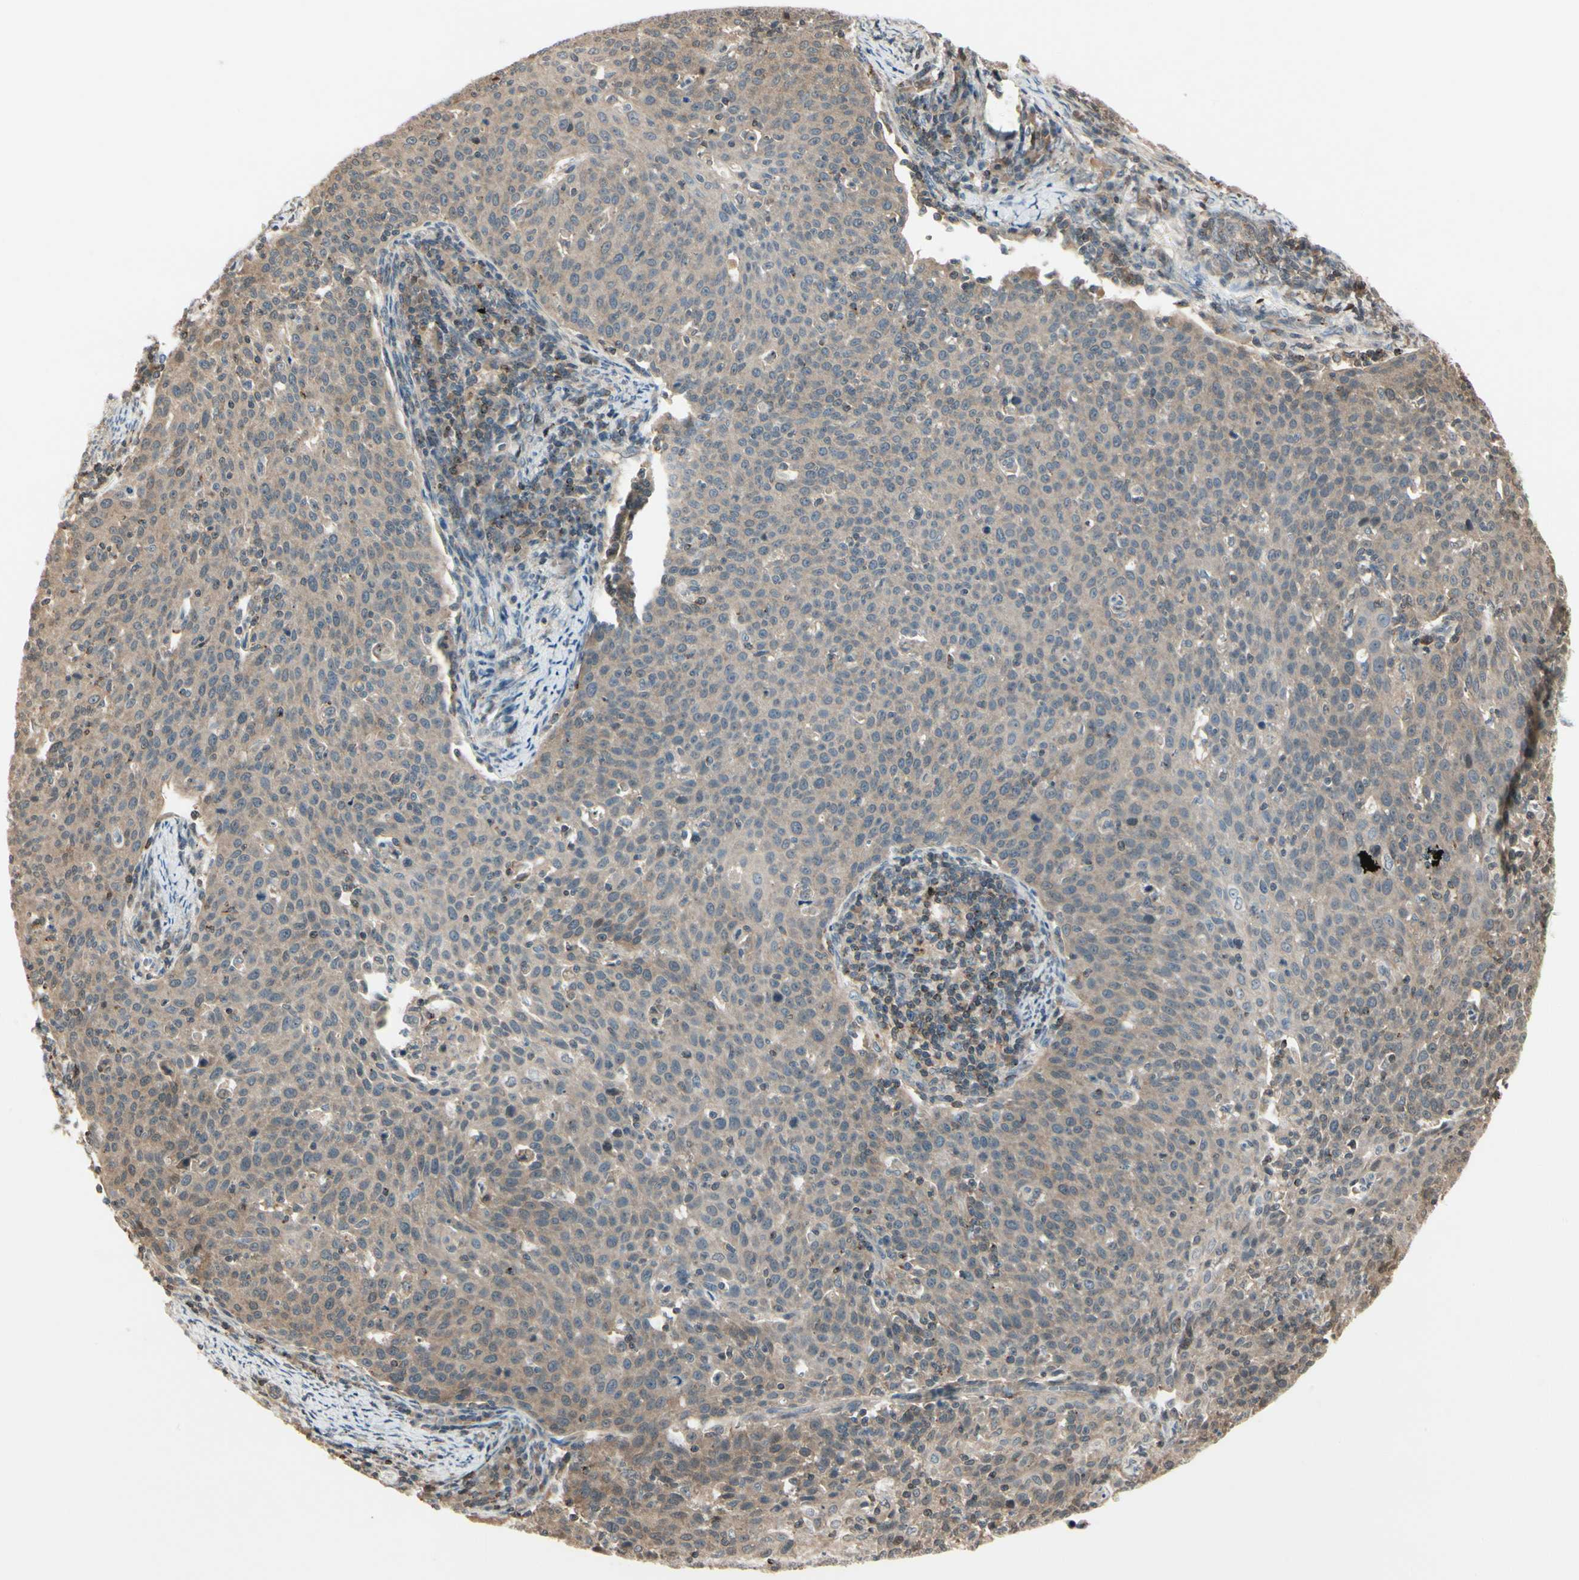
{"staining": {"intensity": "weak", "quantity": ">75%", "location": "cytoplasmic/membranous"}, "tissue": "cervical cancer", "cell_type": "Tumor cells", "image_type": "cancer", "snomed": [{"axis": "morphology", "description": "Squamous cell carcinoma, NOS"}, {"axis": "topography", "description": "Cervix"}], "caption": "Immunohistochemical staining of cervical cancer exhibits low levels of weak cytoplasmic/membranous protein staining in about >75% of tumor cells.", "gene": "EVC", "patient": {"sex": "female", "age": 38}}